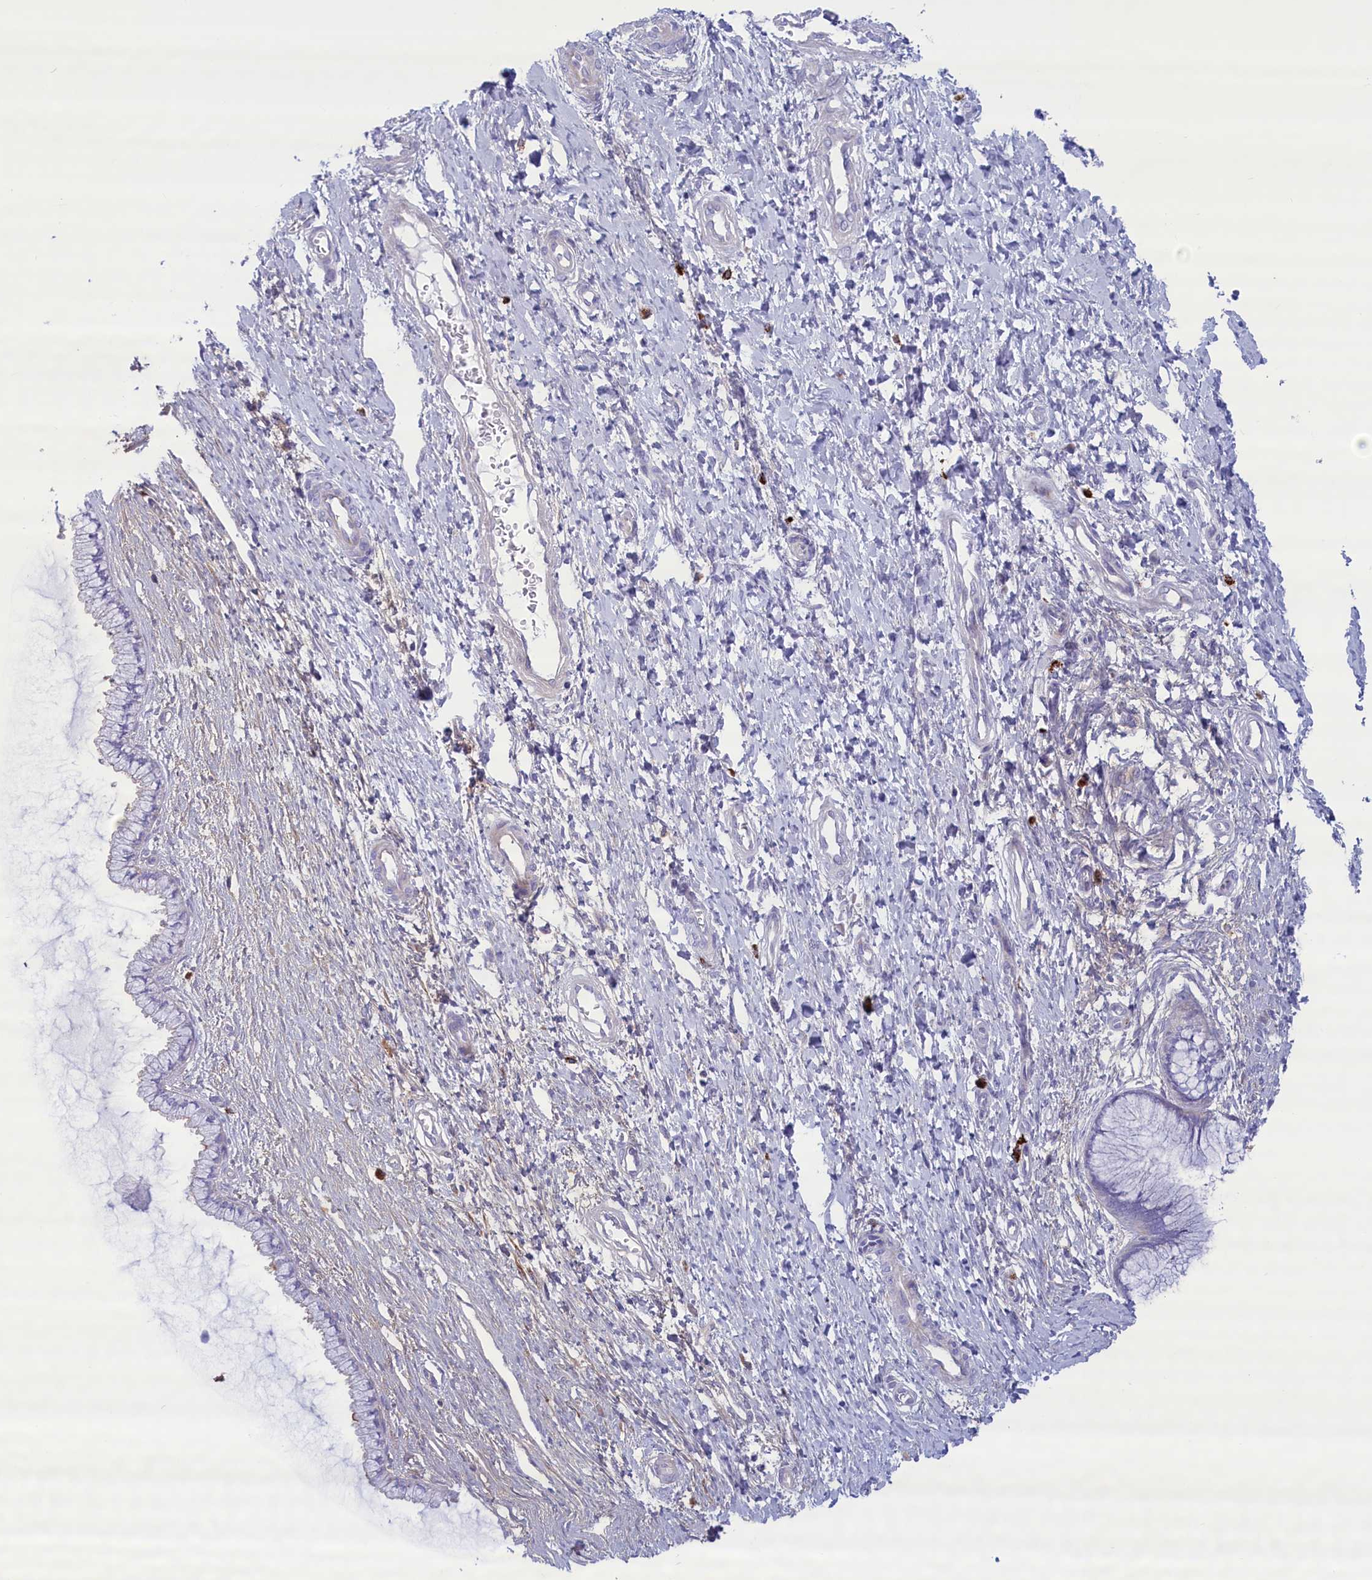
{"staining": {"intensity": "negative", "quantity": "none", "location": "none"}, "tissue": "cervix", "cell_type": "Glandular cells", "image_type": "normal", "snomed": [{"axis": "morphology", "description": "Normal tissue, NOS"}, {"axis": "topography", "description": "Cervix"}], "caption": "DAB (3,3'-diaminobenzidine) immunohistochemical staining of unremarkable human cervix reveals no significant positivity in glandular cells. (Immunohistochemistry, brightfield microscopy, high magnification).", "gene": "MPV17L2", "patient": {"sex": "female", "age": 55}}